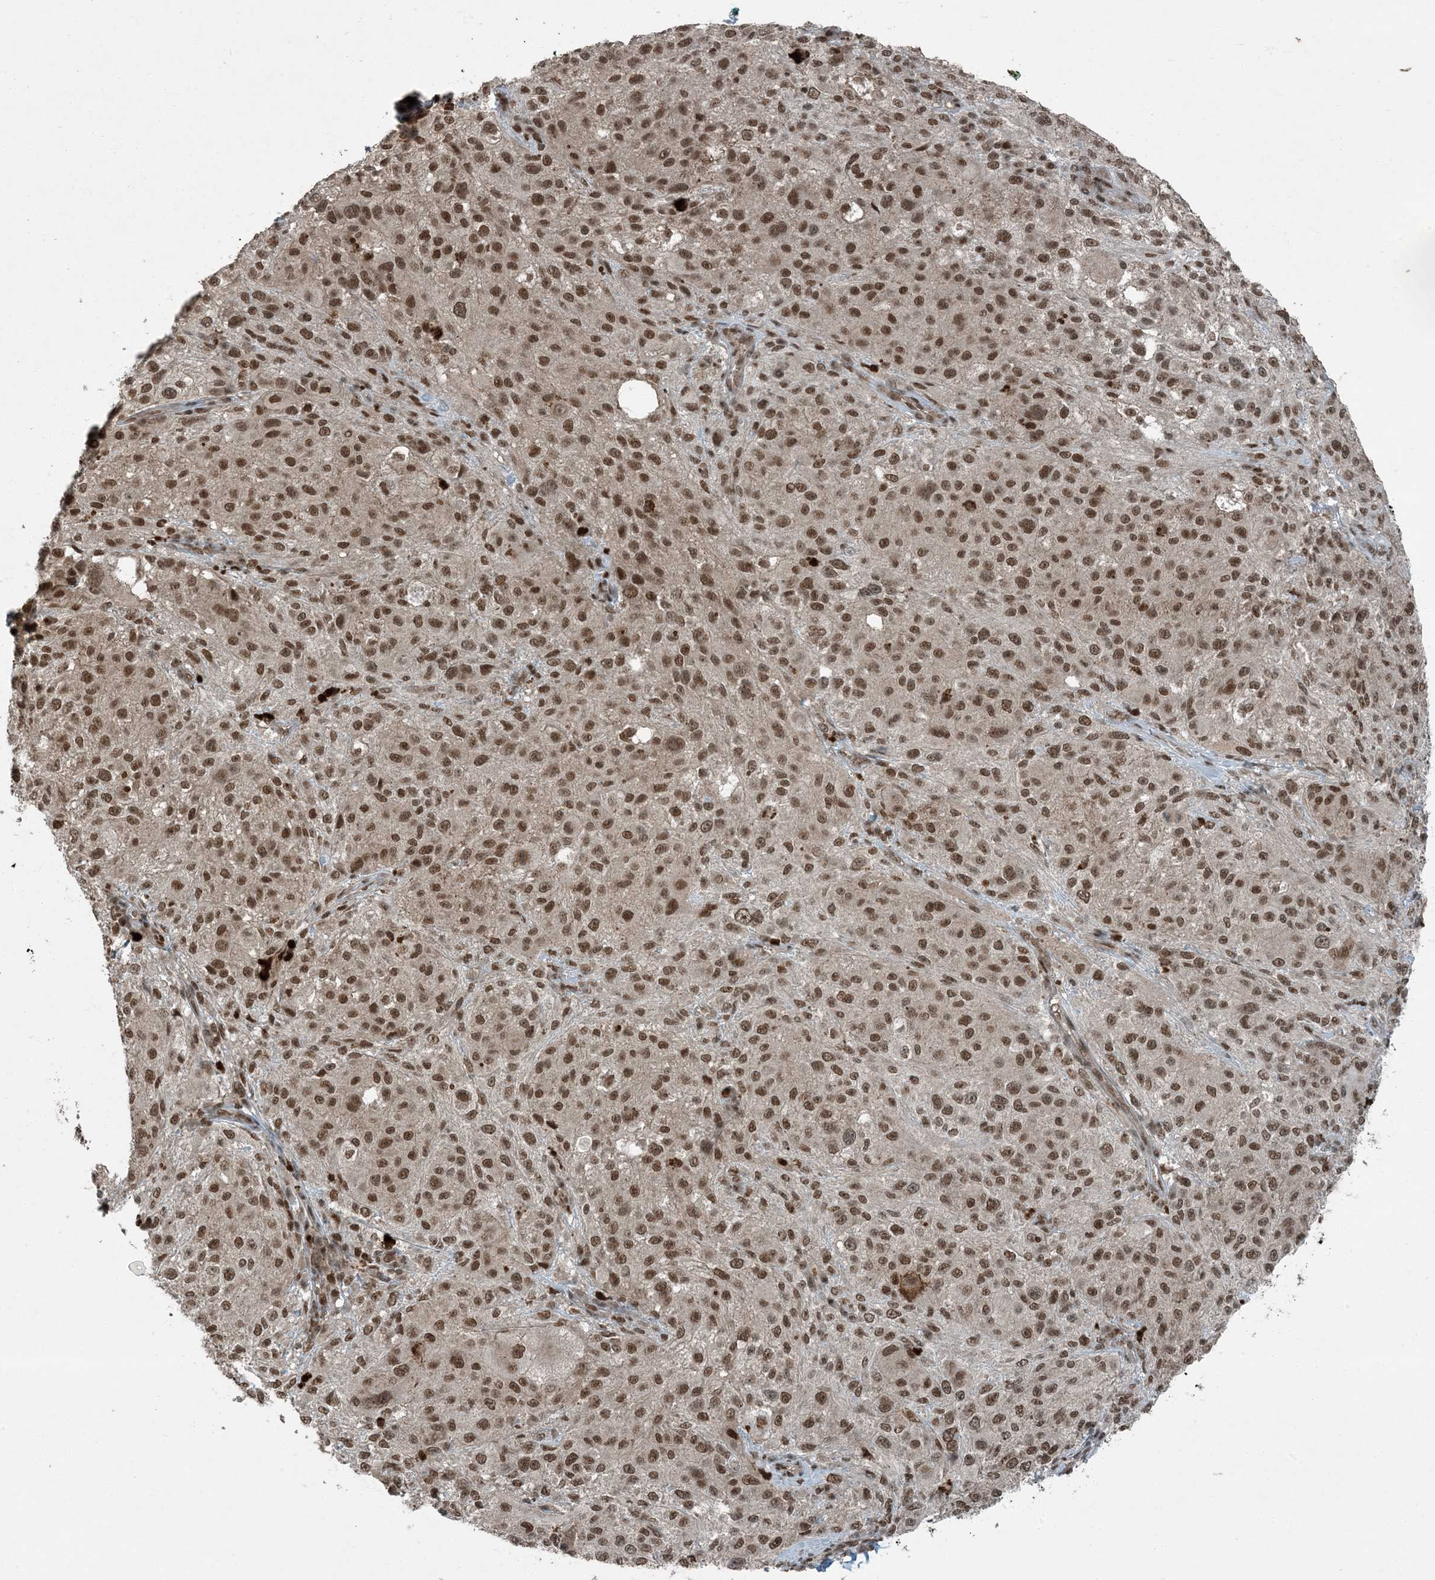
{"staining": {"intensity": "moderate", "quantity": ">75%", "location": "nuclear"}, "tissue": "melanoma", "cell_type": "Tumor cells", "image_type": "cancer", "snomed": [{"axis": "morphology", "description": "Necrosis, NOS"}, {"axis": "morphology", "description": "Malignant melanoma, NOS"}, {"axis": "topography", "description": "Skin"}], "caption": "Immunohistochemistry of human melanoma exhibits medium levels of moderate nuclear expression in about >75% of tumor cells.", "gene": "TRAPPC12", "patient": {"sex": "female", "age": 87}}